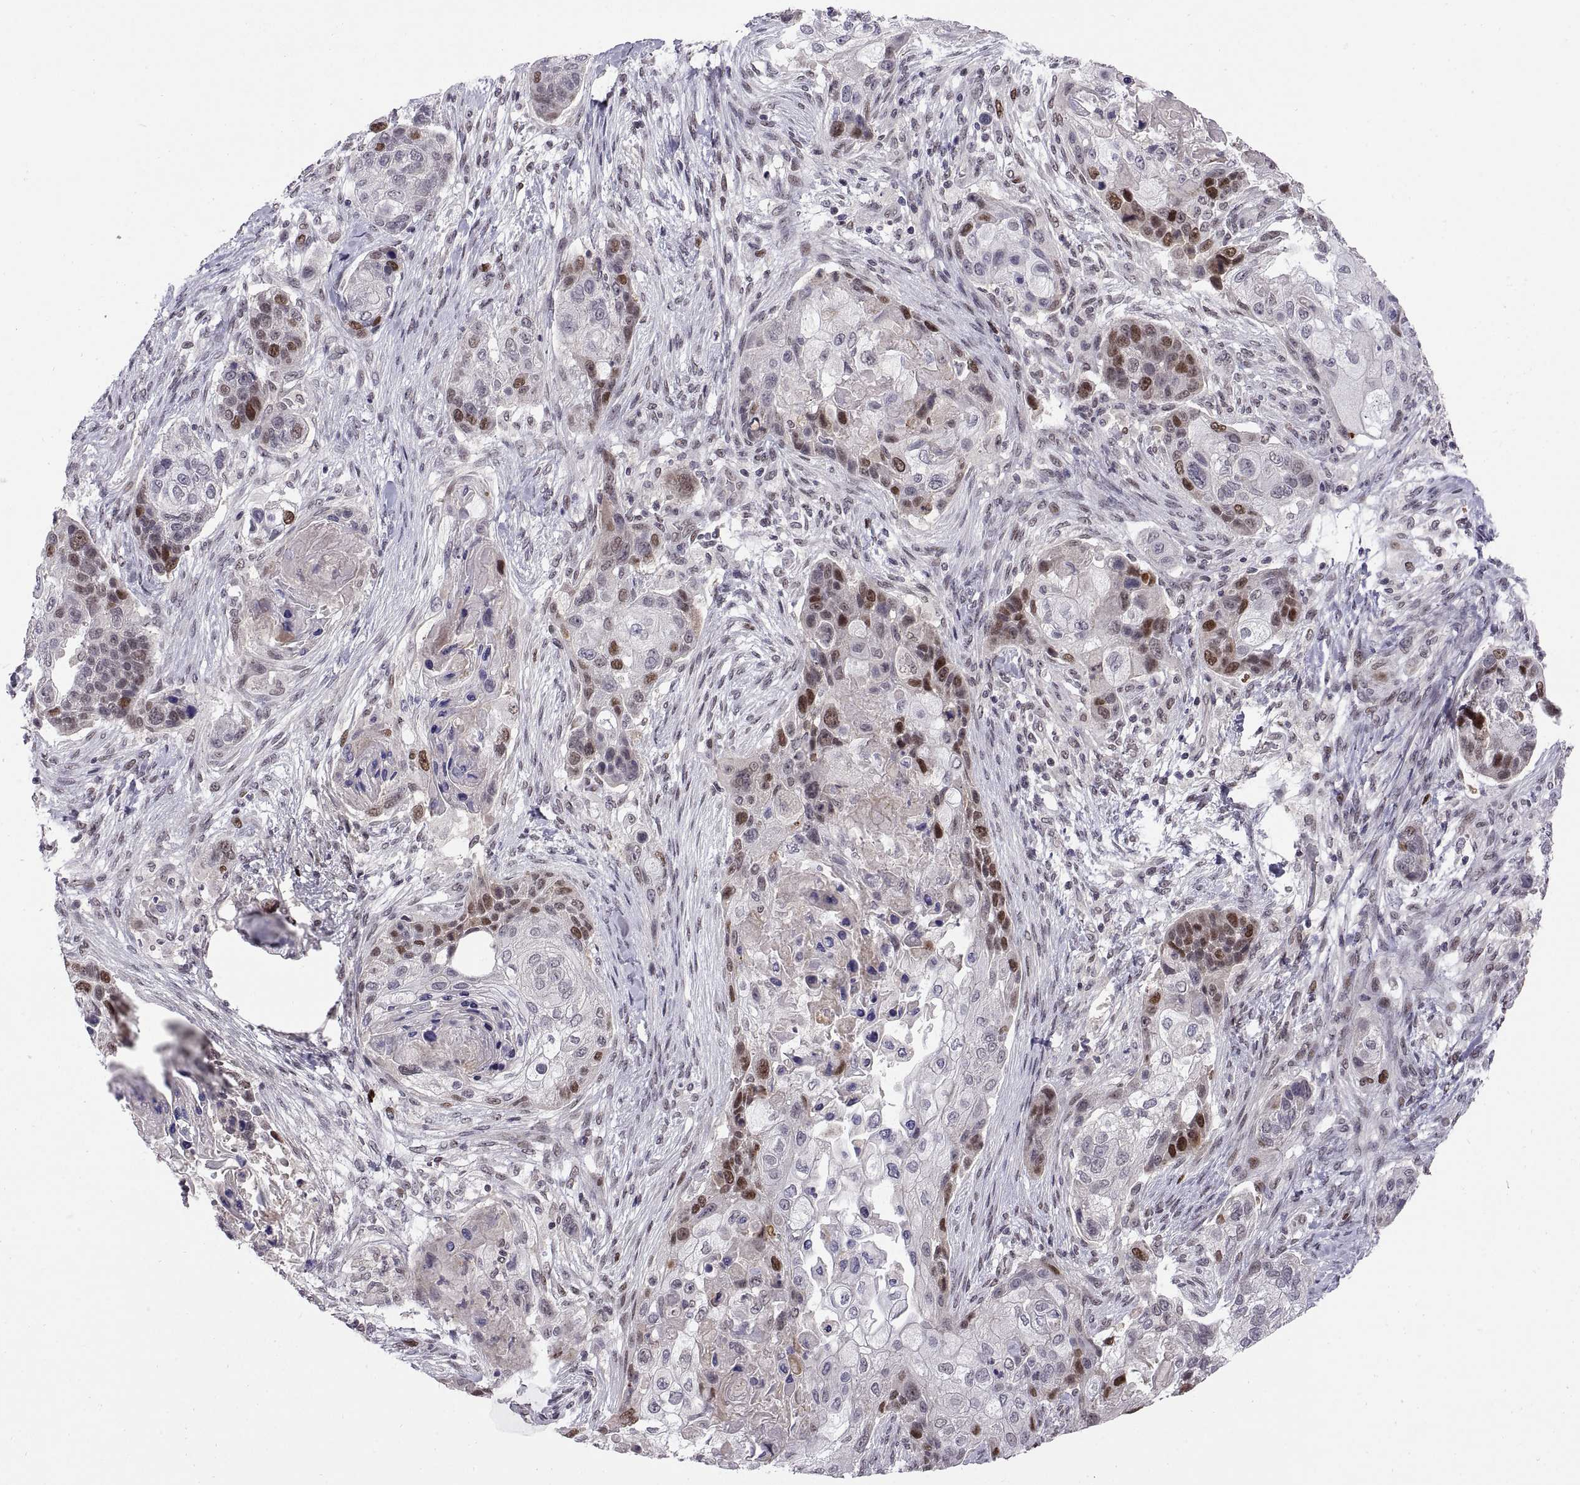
{"staining": {"intensity": "moderate", "quantity": "<25%", "location": "nuclear"}, "tissue": "lung cancer", "cell_type": "Tumor cells", "image_type": "cancer", "snomed": [{"axis": "morphology", "description": "Squamous cell carcinoma, NOS"}, {"axis": "topography", "description": "Lung"}], "caption": "IHC histopathology image of squamous cell carcinoma (lung) stained for a protein (brown), which reveals low levels of moderate nuclear expression in about <25% of tumor cells.", "gene": "CHFR", "patient": {"sex": "male", "age": 69}}